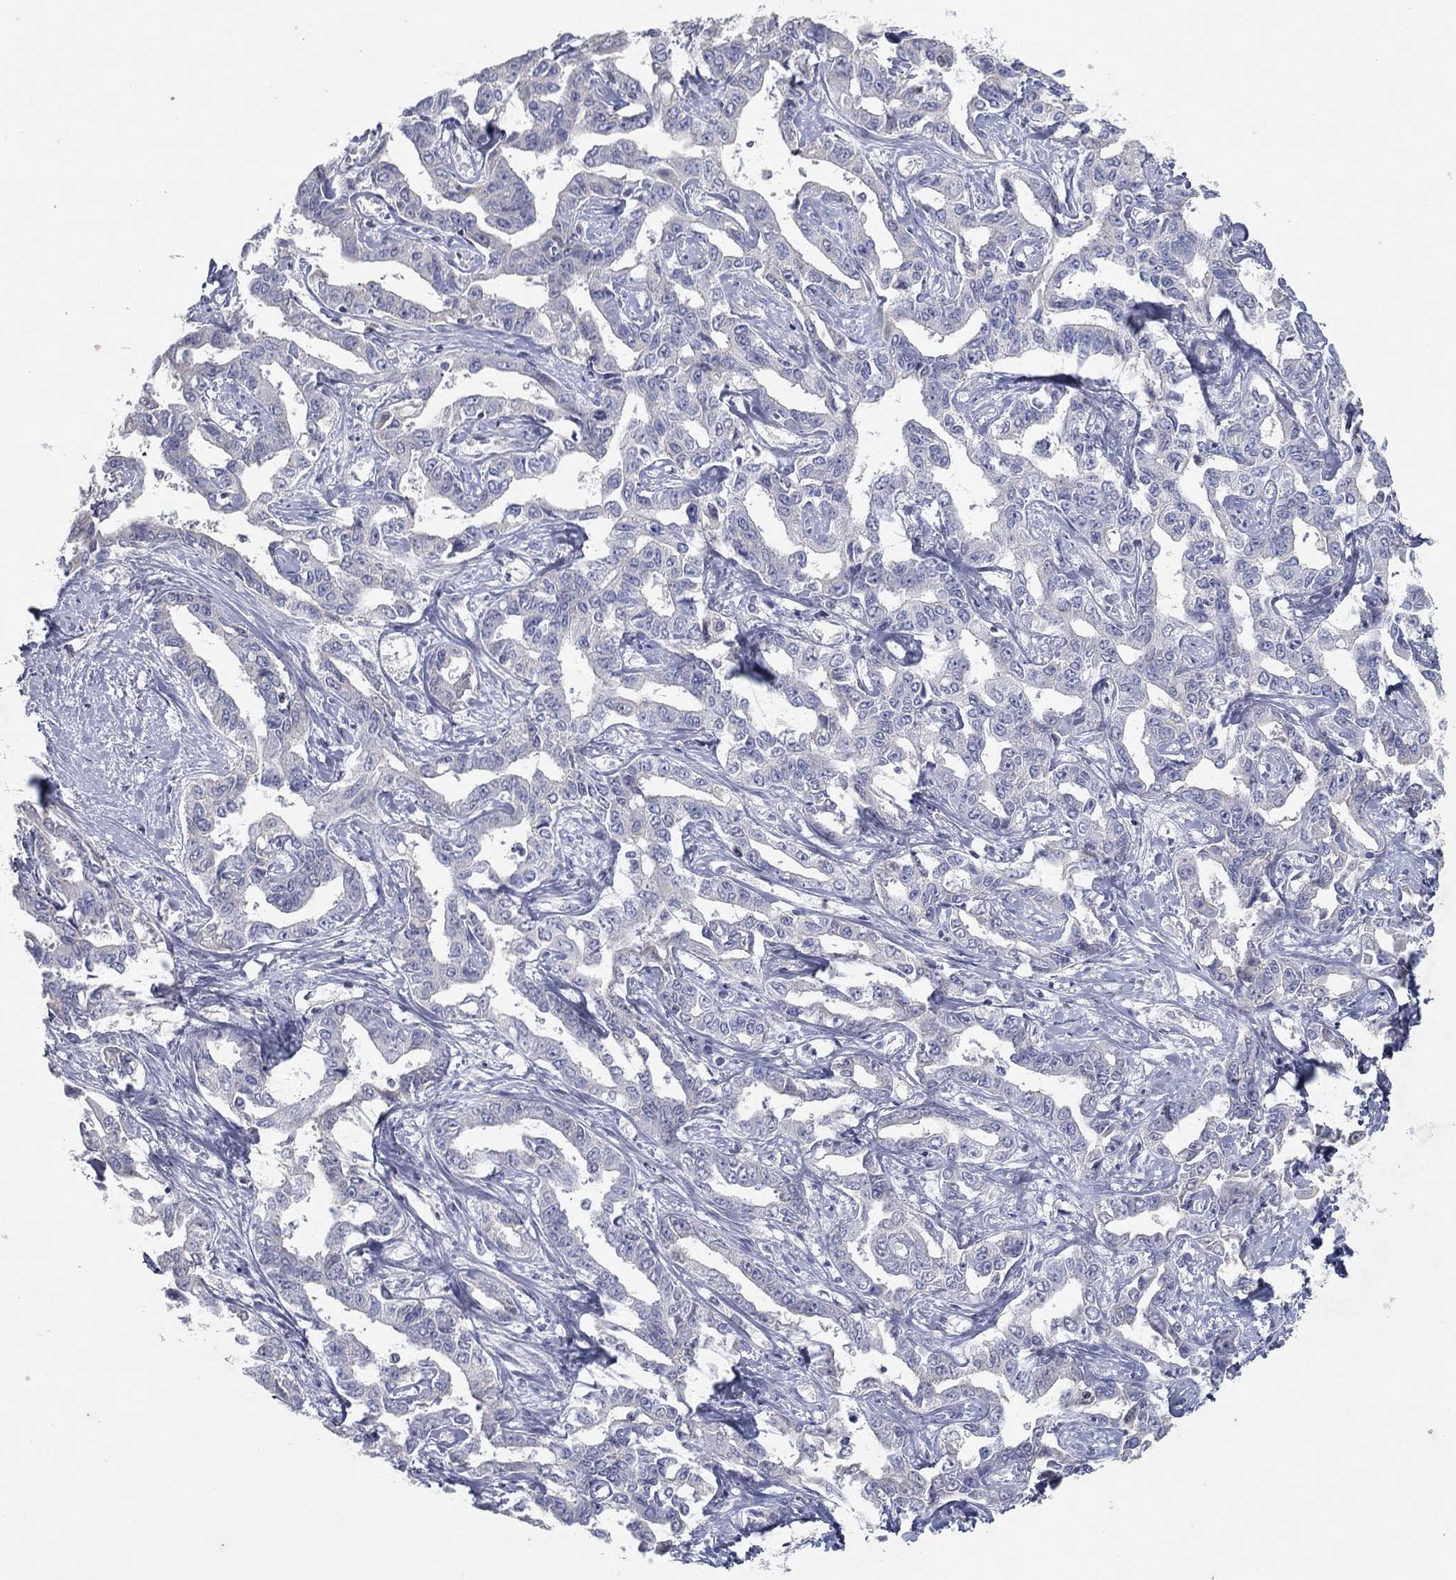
{"staining": {"intensity": "negative", "quantity": "none", "location": "none"}, "tissue": "liver cancer", "cell_type": "Tumor cells", "image_type": "cancer", "snomed": [{"axis": "morphology", "description": "Cholangiocarcinoma"}, {"axis": "topography", "description": "Liver"}], "caption": "Immunohistochemistry image of neoplastic tissue: liver cancer (cholangiocarcinoma) stained with DAB (3,3'-diaminobenzidine) reveals no significant protein positivity in tumor cells.", "gene": "CPT1B", "patient": {"sex": "male", "age": 59}}